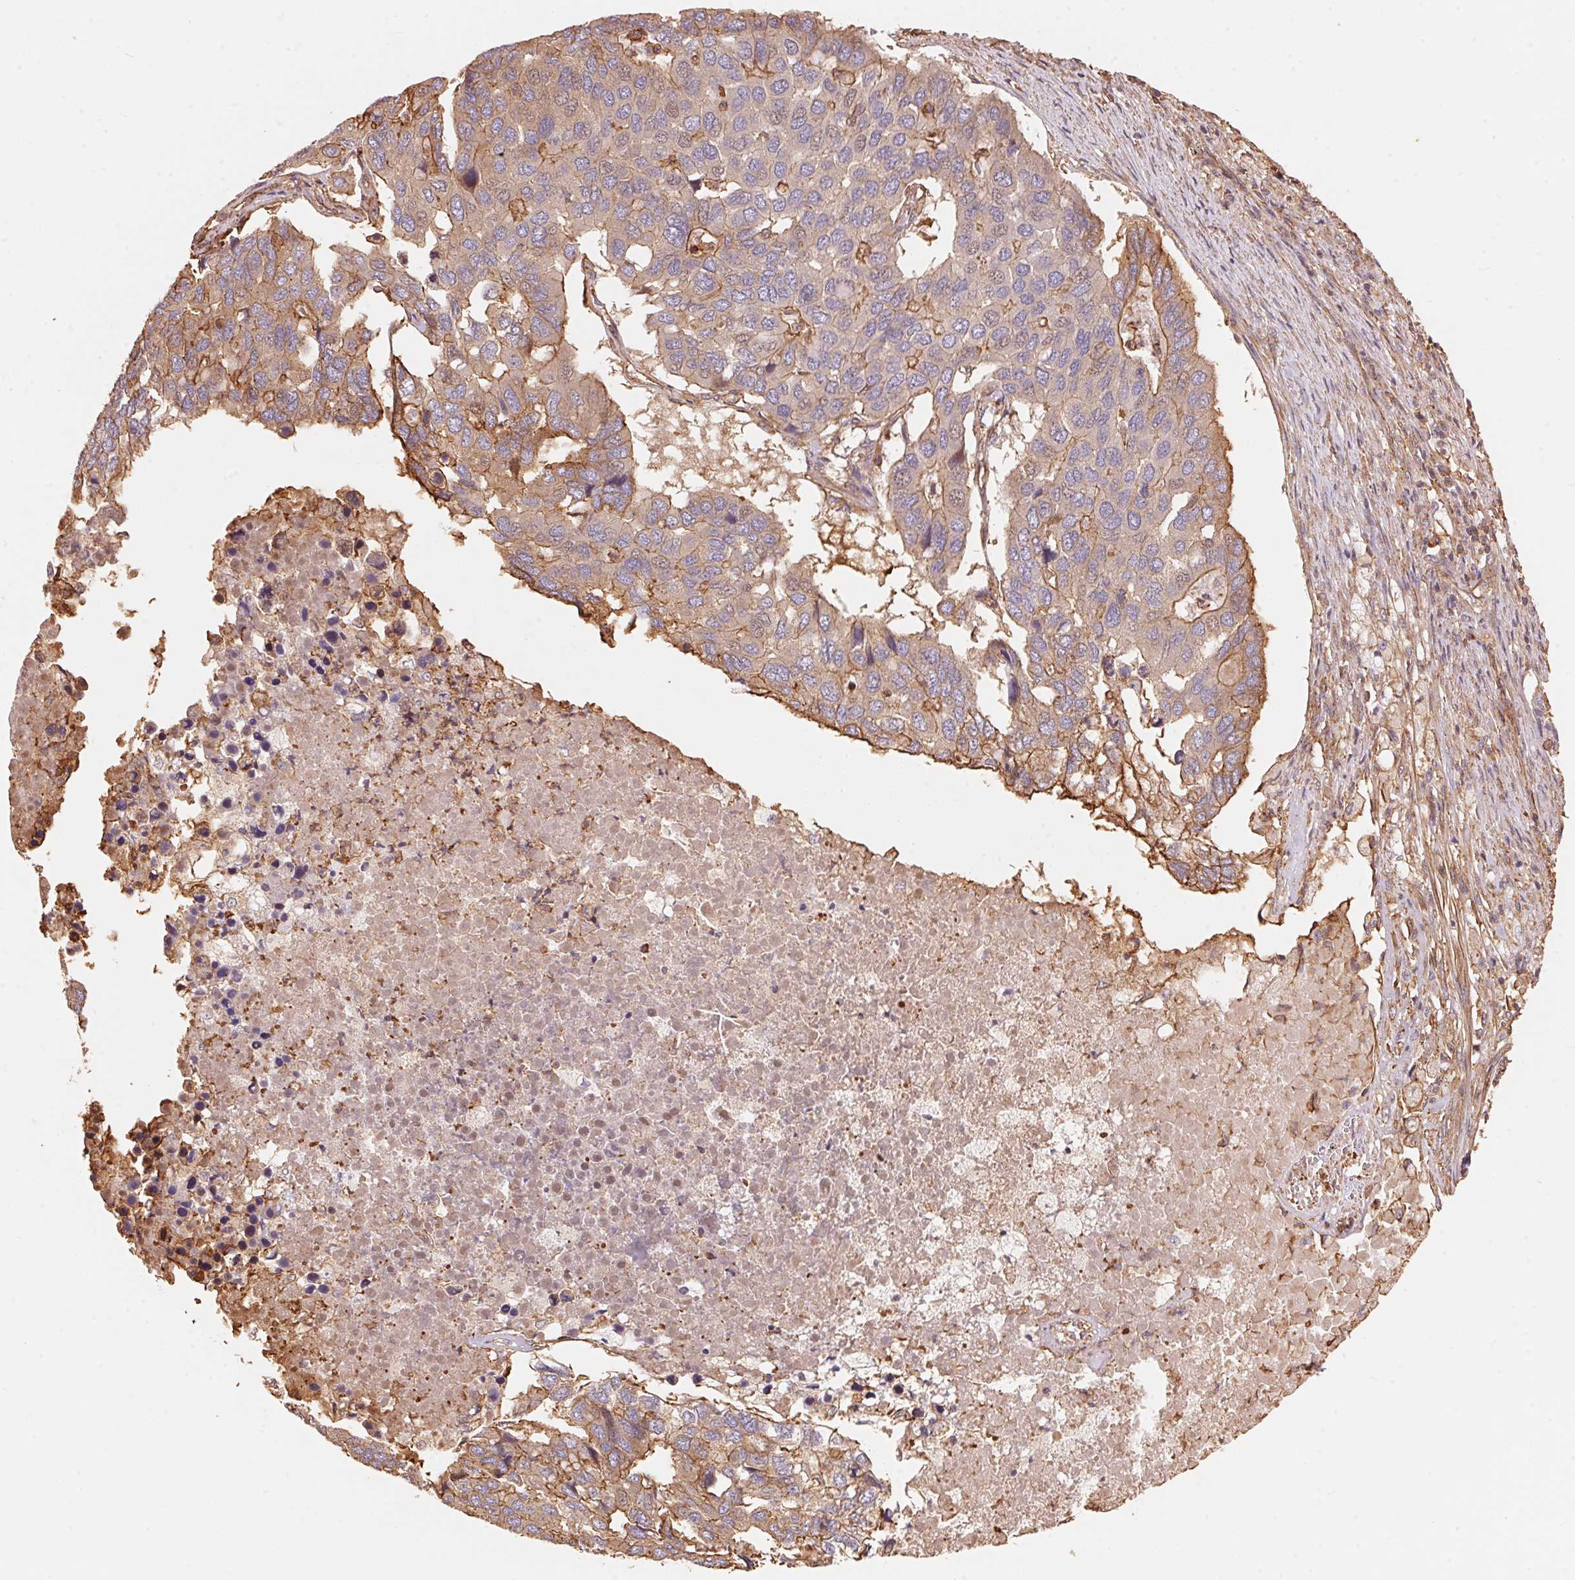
{"staining": {"intensity": "moderate", "quantity": "<25%", "location": "cytoplasmic/membranous"}, "tissue": "pancreatic cancer", "cell_type": "Tumor cells", "image_type": "cancer", "snomed": [{"axis": "morphology", "description": "Adenocarcinoma, NOS"}, {"axis": "topography", "description": "Pancreas"}], "caption": "Moderate cytoplasmic/membranous positivity for a protein is appreciated in approximately <25% of tumor cells of pancreatic adenocarcinoma using immunohistochemistry.", "gene": "FRAS1", "patient": {"sex": "male", "age": 50}}